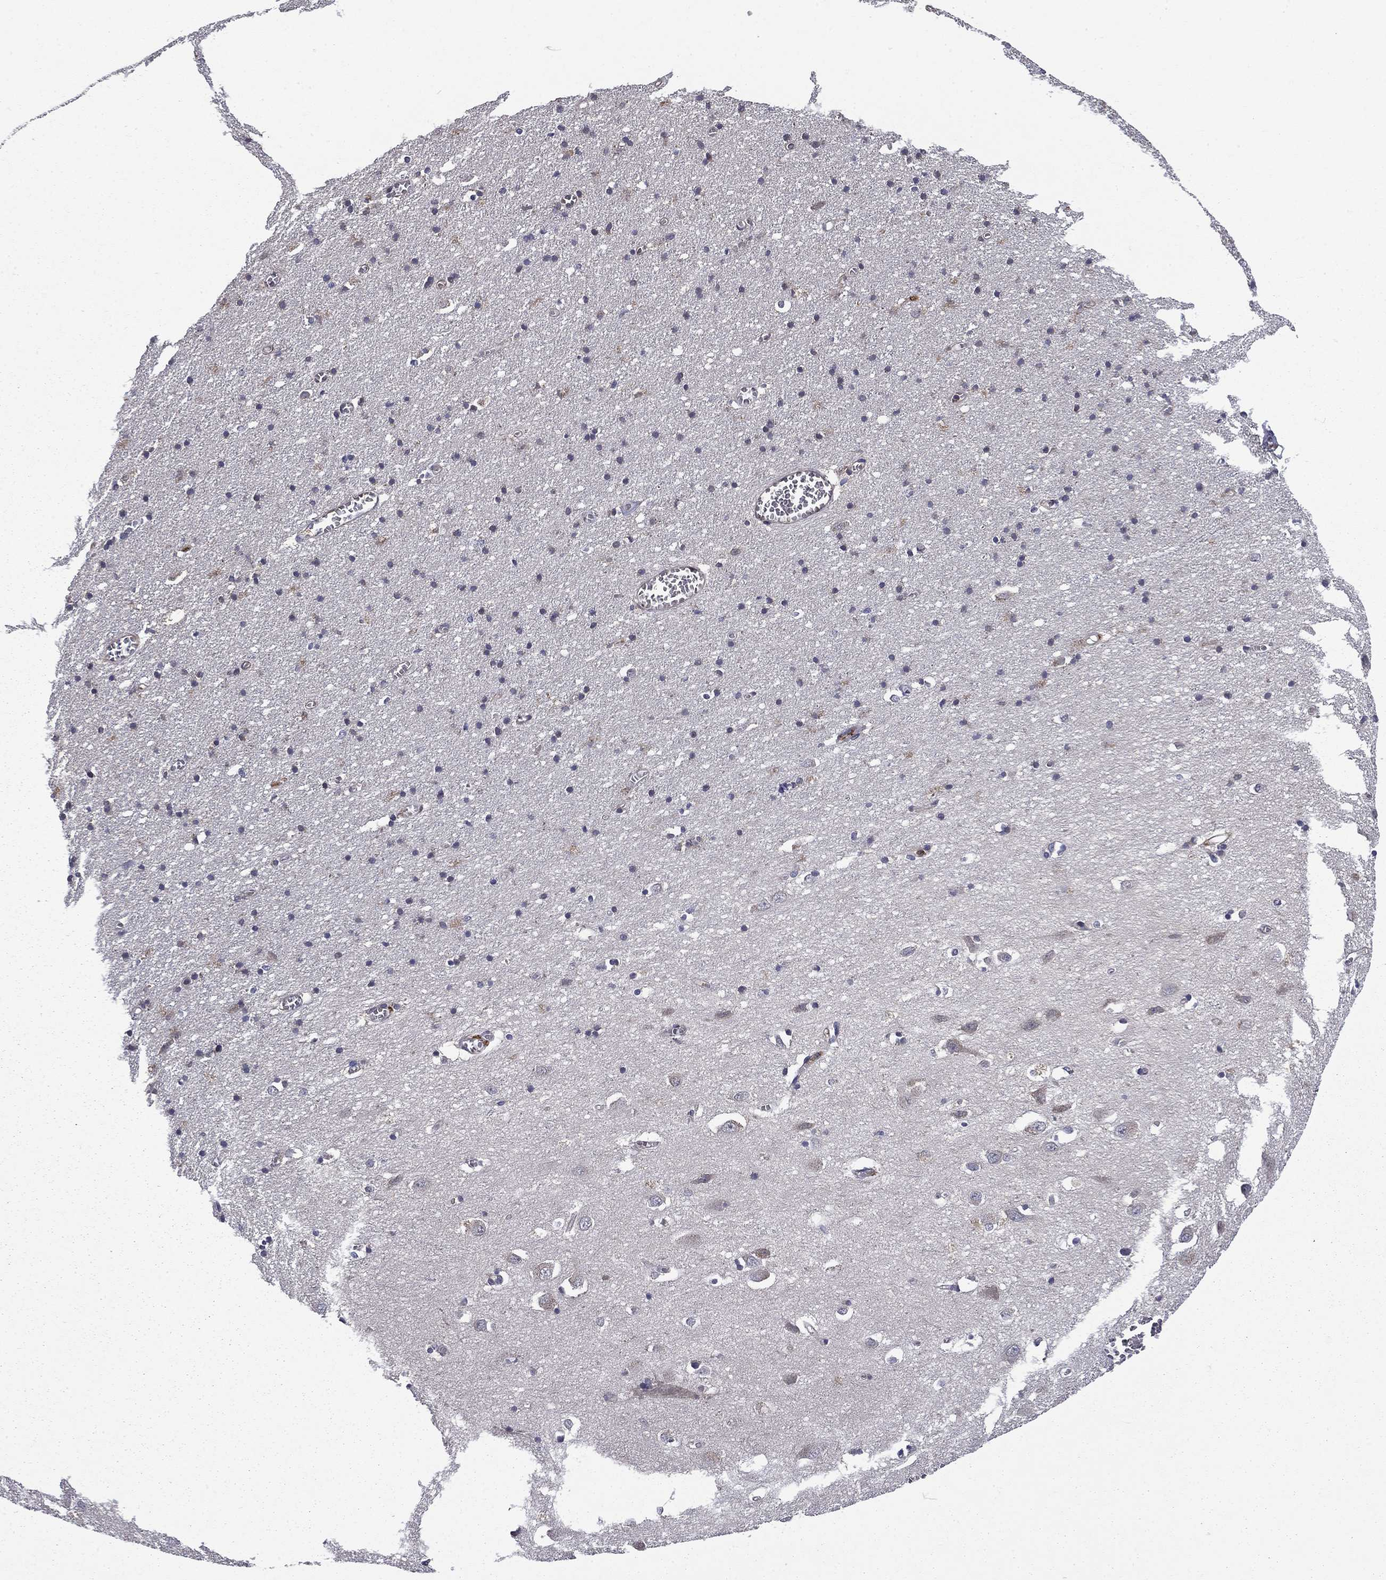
{"staining": {"intensity": "negative", "quantity": "none", "location": "none"}, "tissue": "cerebral cortex", "cell_type": "Endothelial cells", "image_type": "normal", "snomed": [{"axis": "morphology", "description": "Normal tissue, NOS"}, {"axis": "topography", "description": "Cerebral cortex"}], "caption": "There is no significant expression in endothelial cells of cerebral cortex. (Immunohistochemistry, brightfield microscopy, high magnification).", "gene": "CEACAM7", "patient": {"sex": "male", "age": 70}}